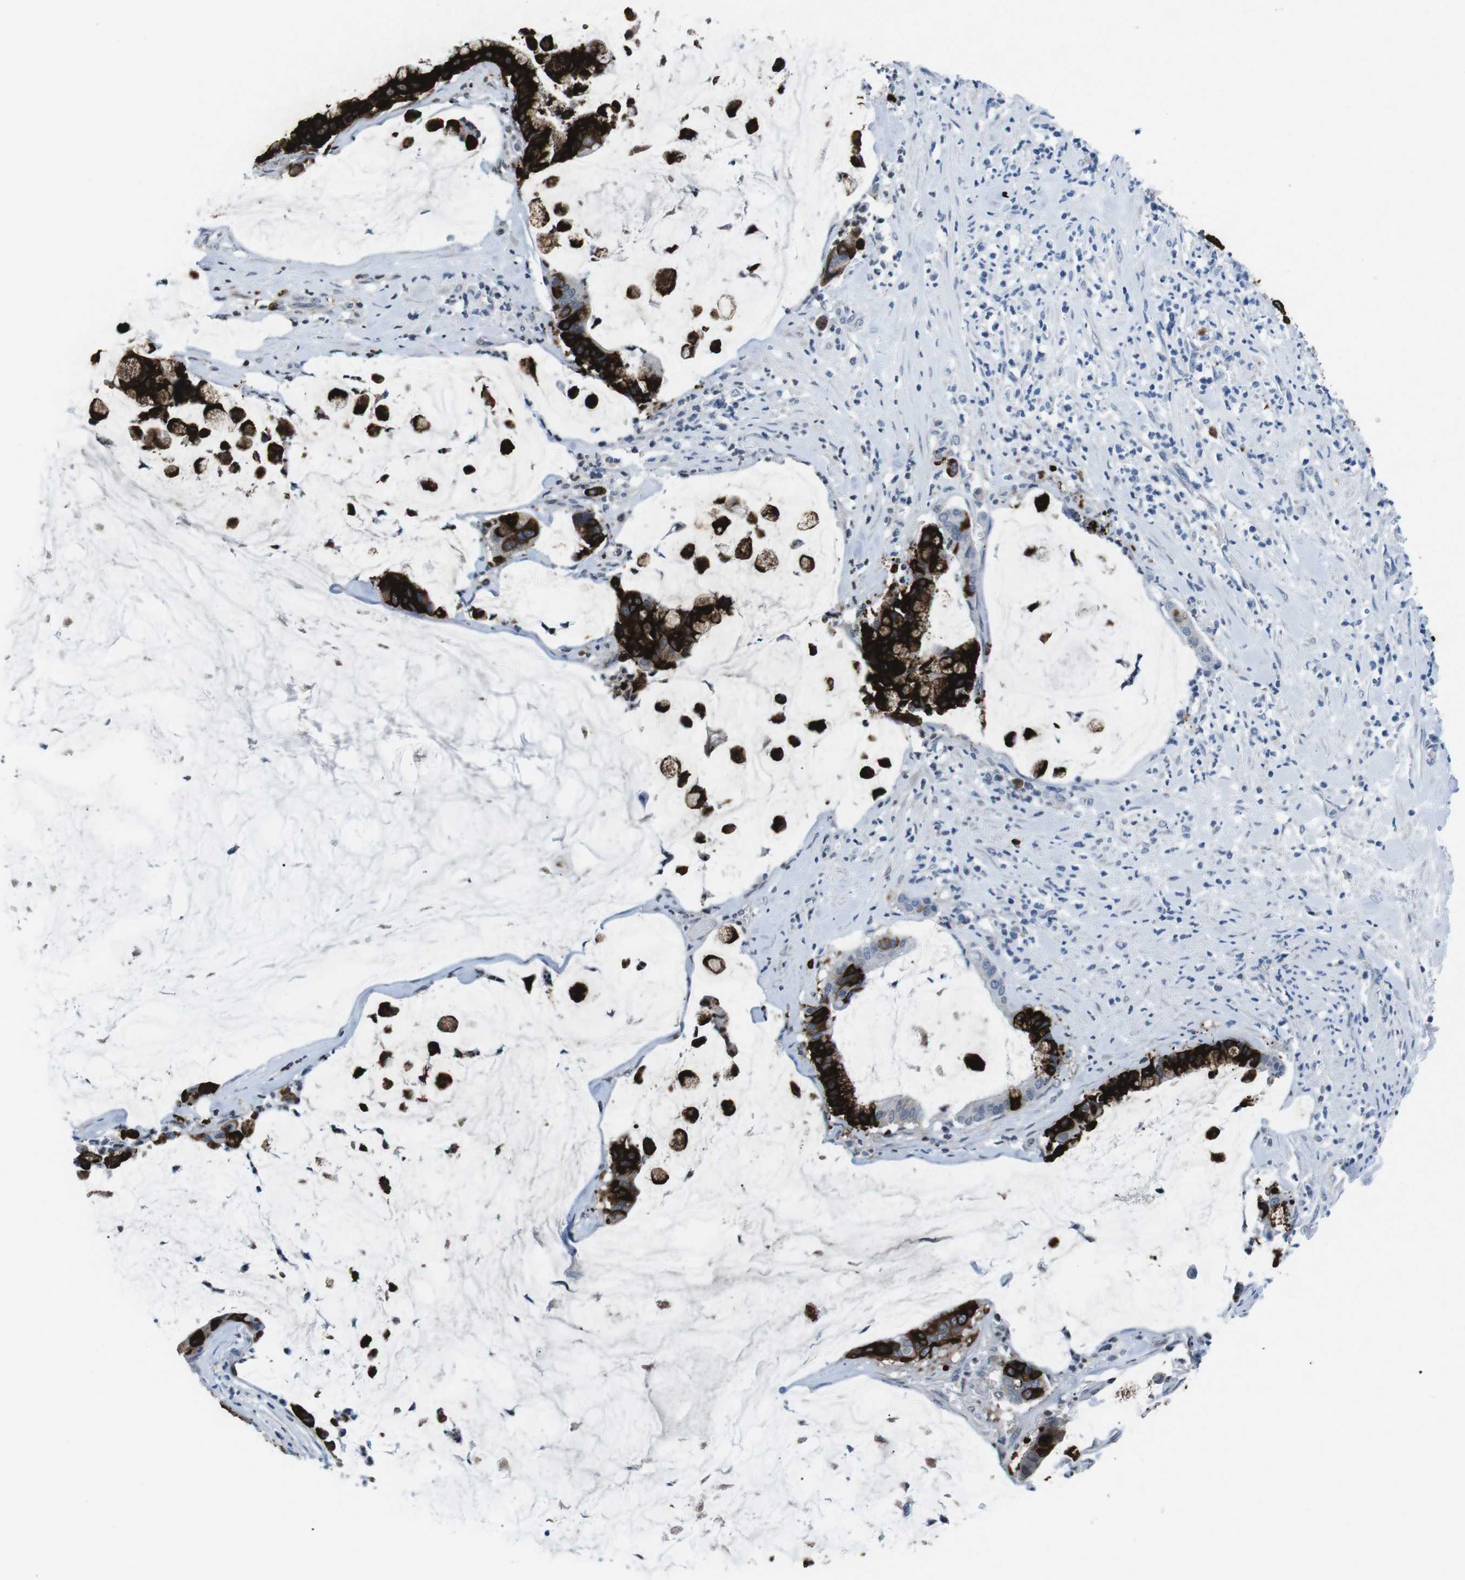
{"staining": {"intensity": "strong", "quantity": ">75%", "location": "cytoplasmic/membranous"}, "tissue": "pancreatic cancer", "cell_type": "Tumor cells", "image_type": "cancer", "snomed": [{"axis": "morphology", "description": "Adenocarcinoma, NOS"}, {"axis": "topography", "description": "Pancreas"}], "caption": "A high amount of strong cytoplasmic/membranous positivity is seen in about >75% of tumor cells in pancreatic cancer tissue. (Brightfield microscopy of DAB IHC at high magnification).", "gene": "MUC2", "patient": {"sex": "male", "age": 41}}